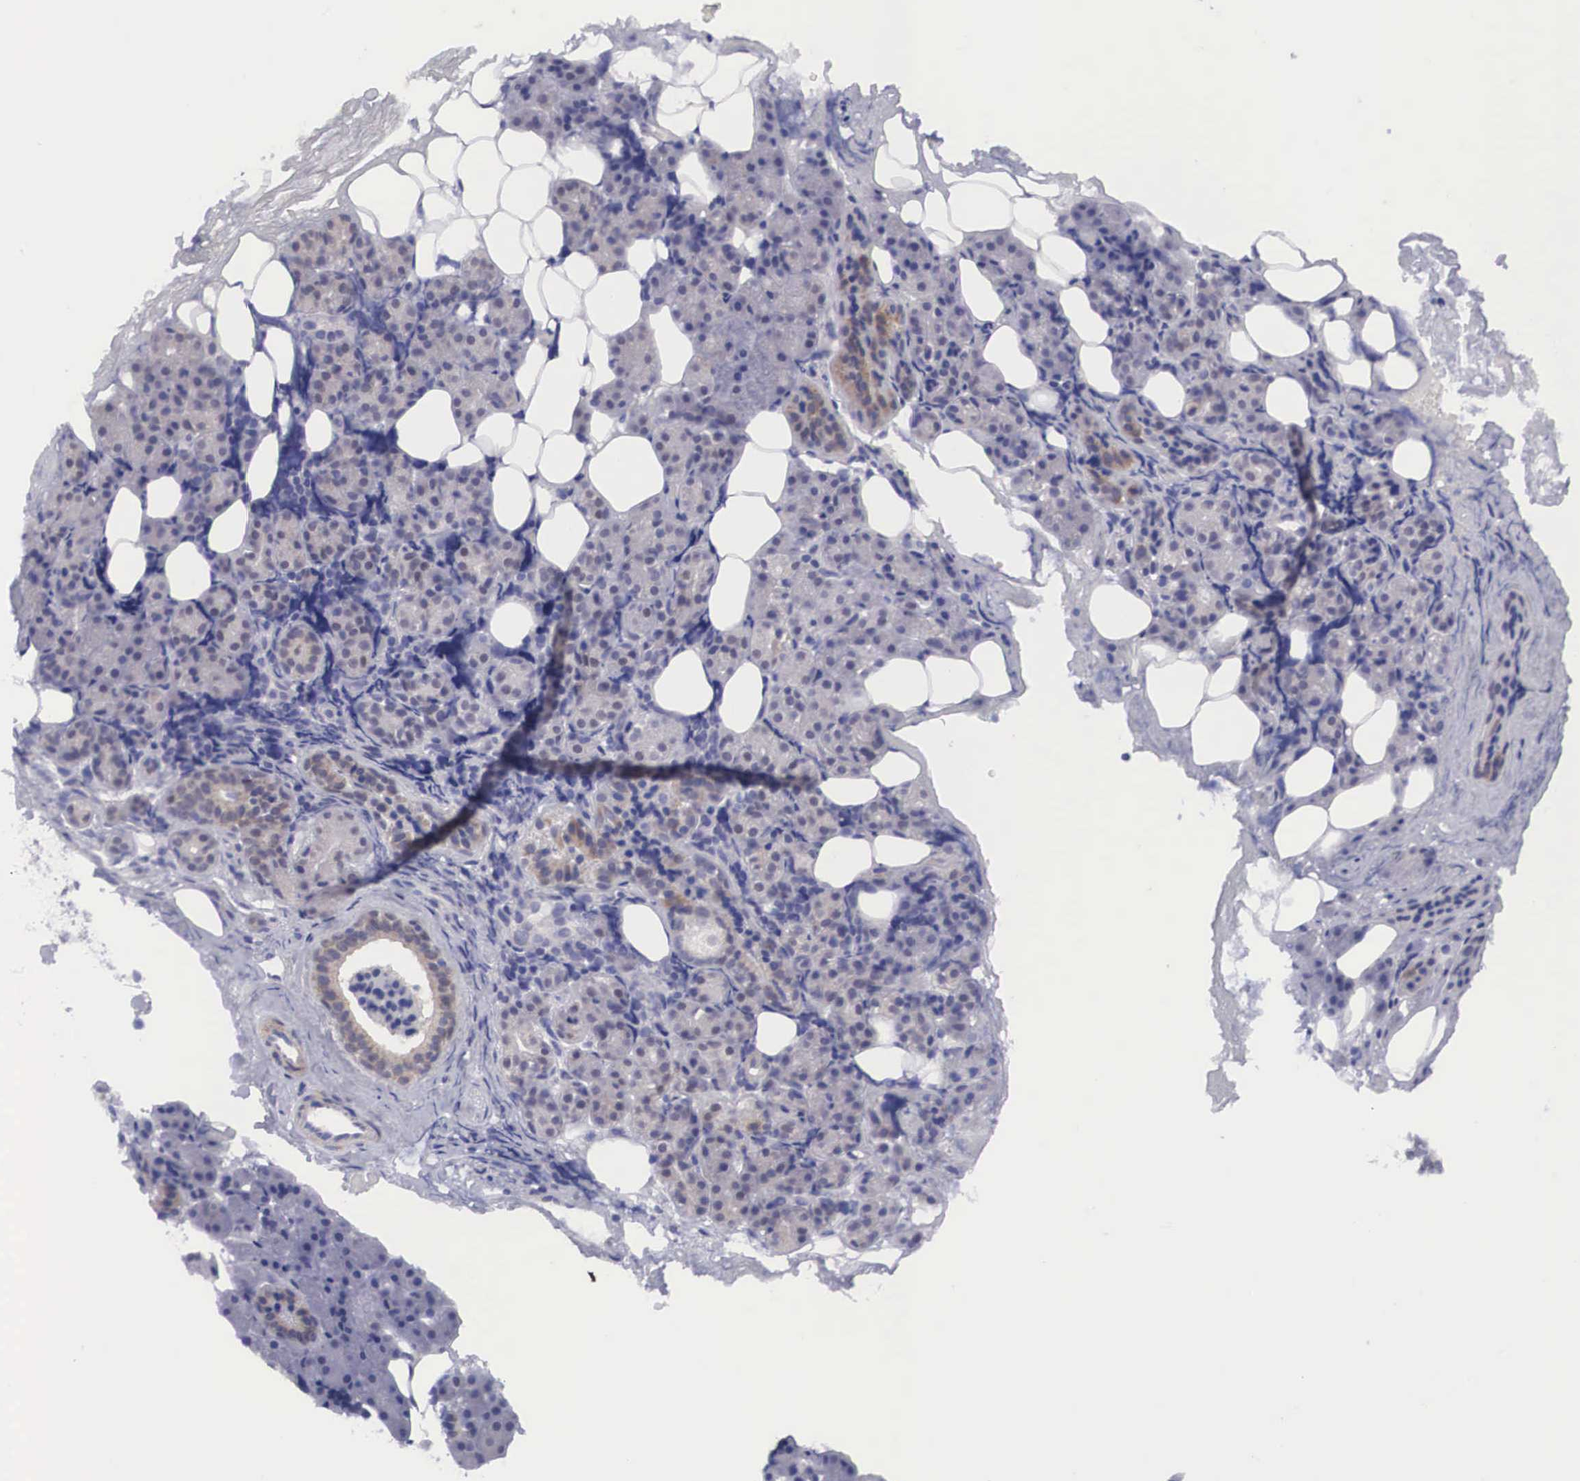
{"staining": {"intensity": "moderate", "quantity": "<25%", "location": "cytoplasmic/membranous"}, "tissue": "salivary gland", "cell_type": "Glandular cells", "image_type": "normal", "snomed": [{"axis": "morphology", "description": "Normal tissue, NOS"}, {"axis": "topography", "description": "Salivary gland"}], "caption": "DAB immunohistochemical staining of benign salivary gland exhibits moderate cytoplasmic/membranous protein staining in about <25% of glandular cells. The staining was performed using DAB to visualize the protein expression in brown, while the nuclei were stained in blue with hematoxylin (Magnification: 20x).", "gene": "SOX11", "patient": {"sex": "female", "age": 55}}